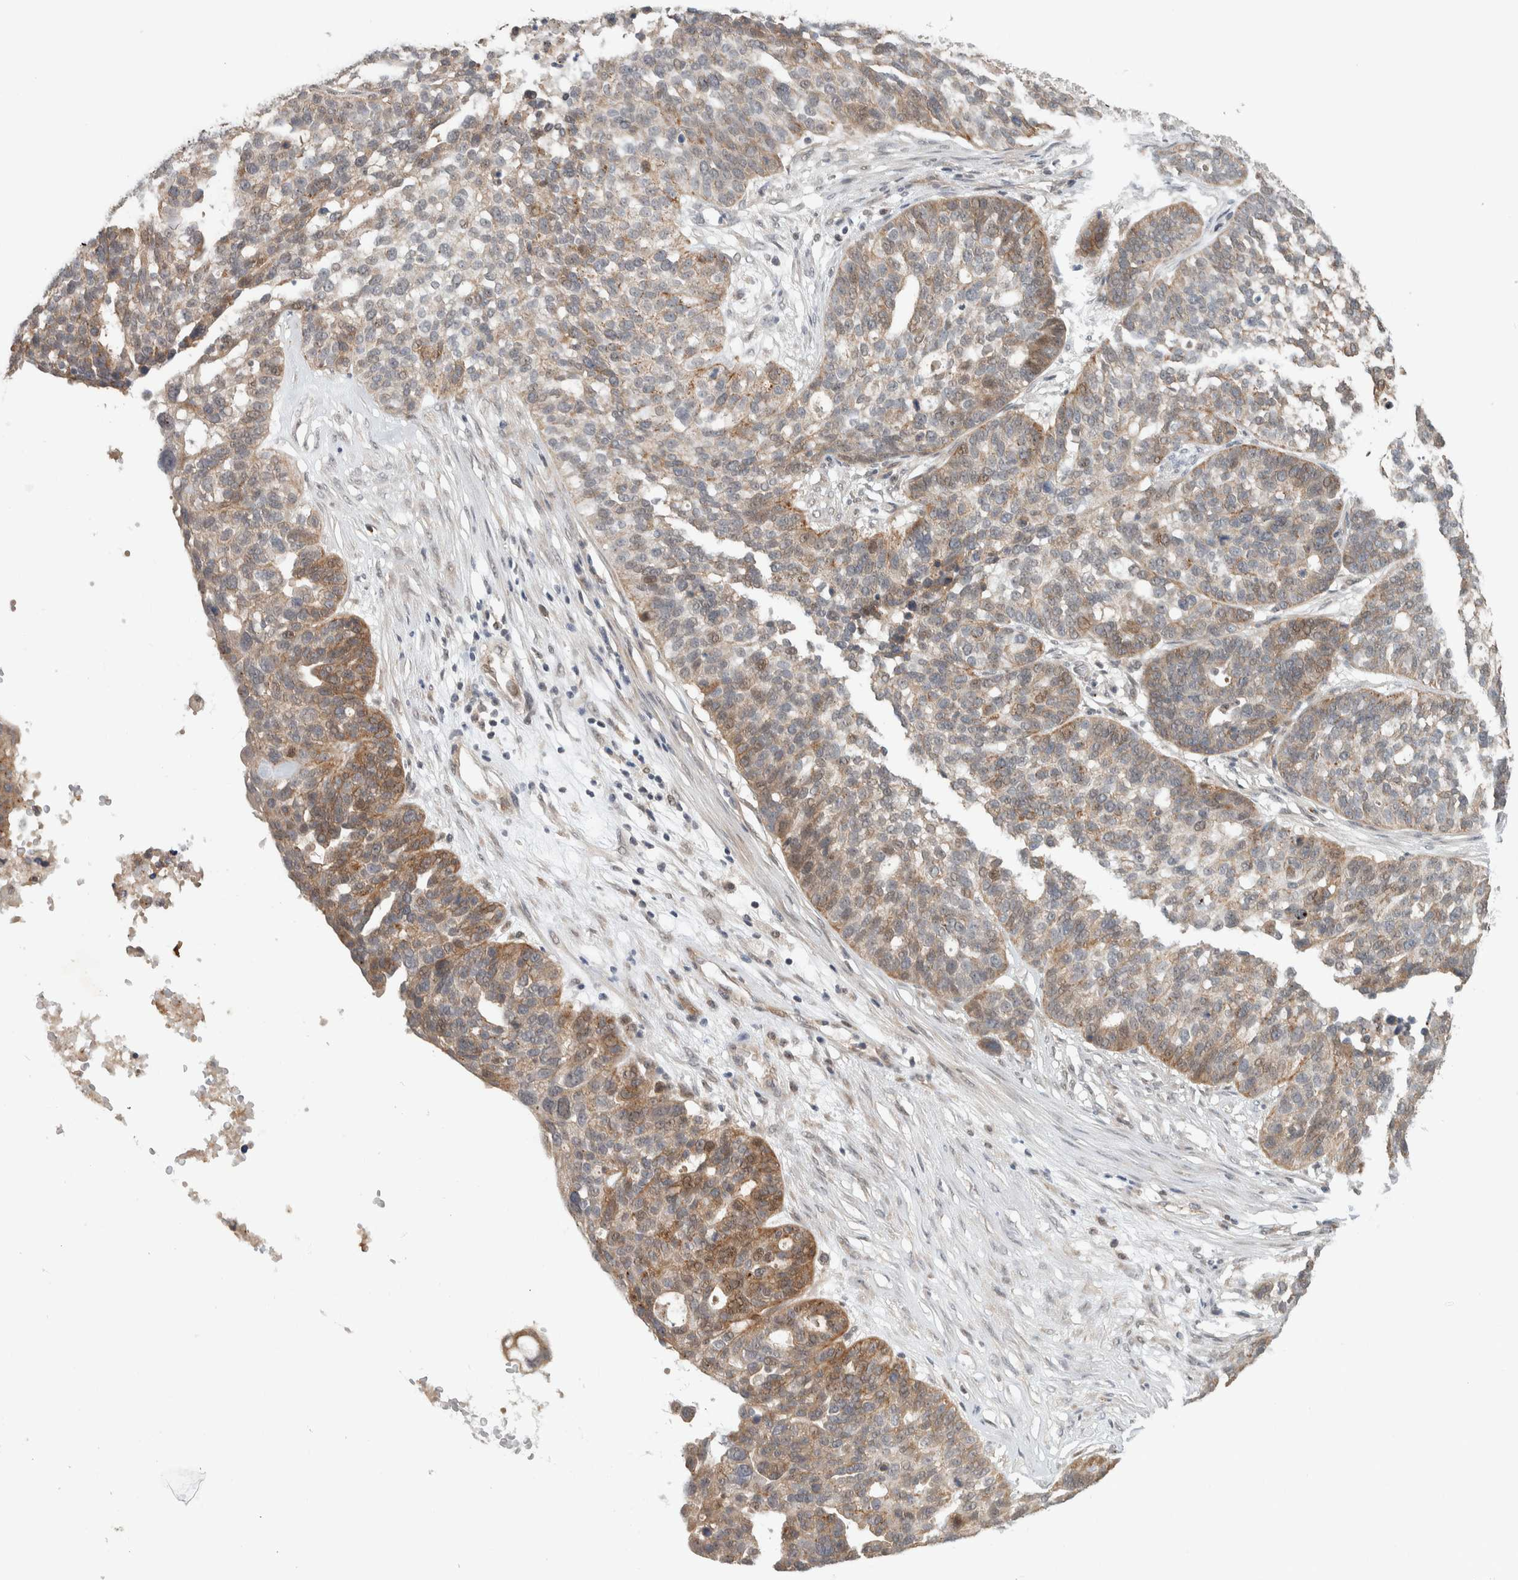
{"staining": {"intensity": "moderate", "quantity": ">75%", "location": "cytoplasmic/membranous"}, "tissue": "ovarian cancer", "cell_type": "Tumor cells", "image_type": "cancer", "snomed": [{"axis": "morphology", "description": "Cystadenocarcinoma, serous, NOS"}, {"axis": "topography", "description": "Ovary"}], "caption": "Ovarian serous cystadenocarcinoma stained for a protein shows moderate cytoplasmic/membranous positivity in tumor cells. Using DAB (3,3'-diaminobenzidine) (brown) and hematoxylin (blue) stains, captured at high magnification using brightfield microscopy.", "gene": "DEPTOR", "patient": {"sex": "female", "age": 59}}